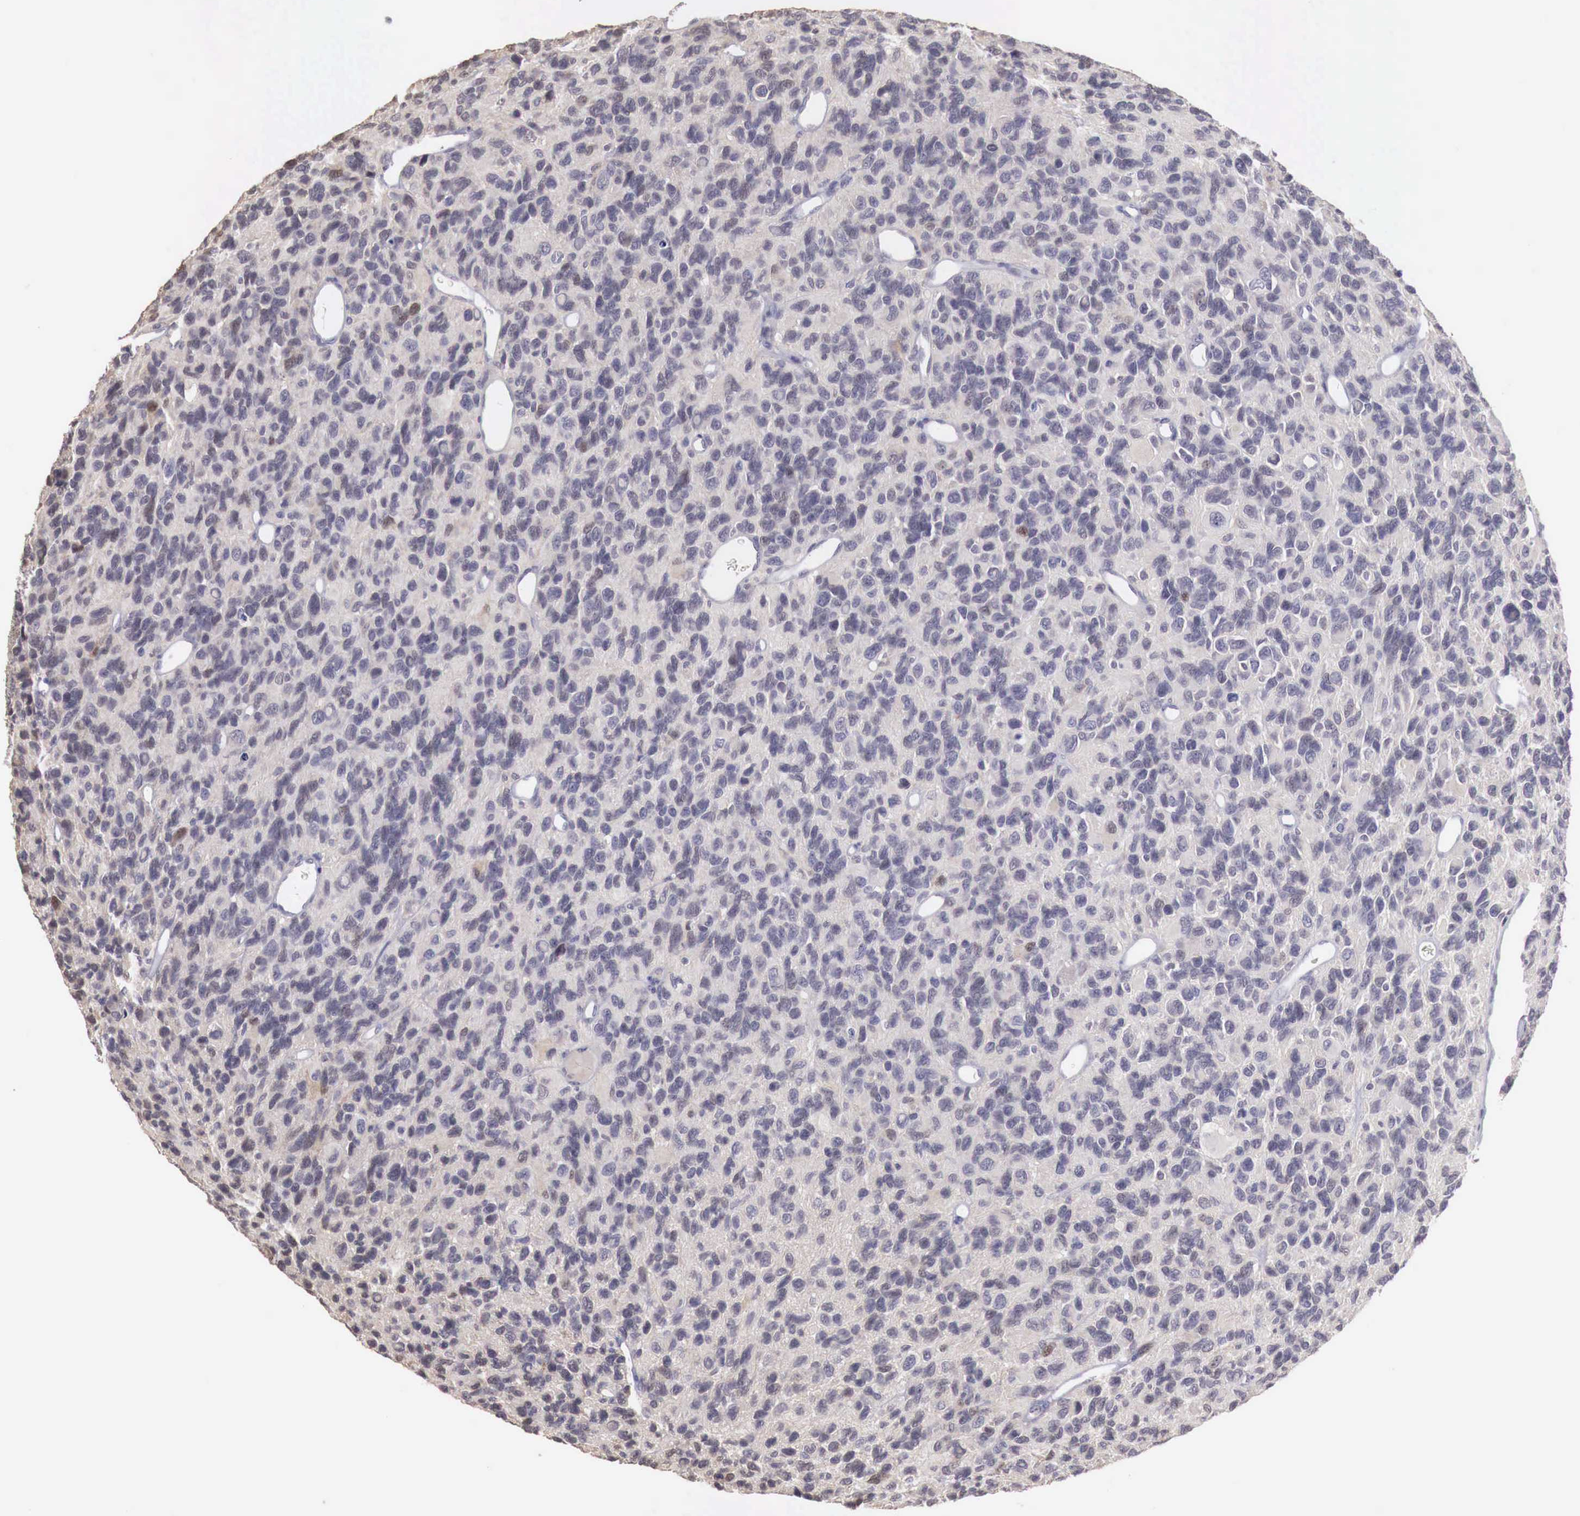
{"staining": {"intensity": "negative", "quantity": "none", "location": "none"}, "tissue": "glioma", "cell_type": "Tumor cells", "image_type": "cancer", "snomed": [{"axis": "morphology", "description": "Glioma, malignant, High grade"}, {"axis": "topography", "description": "Brain"}], "caption": "There is no significant expression in tumor cells of malignant high-grade glioma.", "gene": "TBC1D9", "patient": {"sex": "male", "age": 77}}